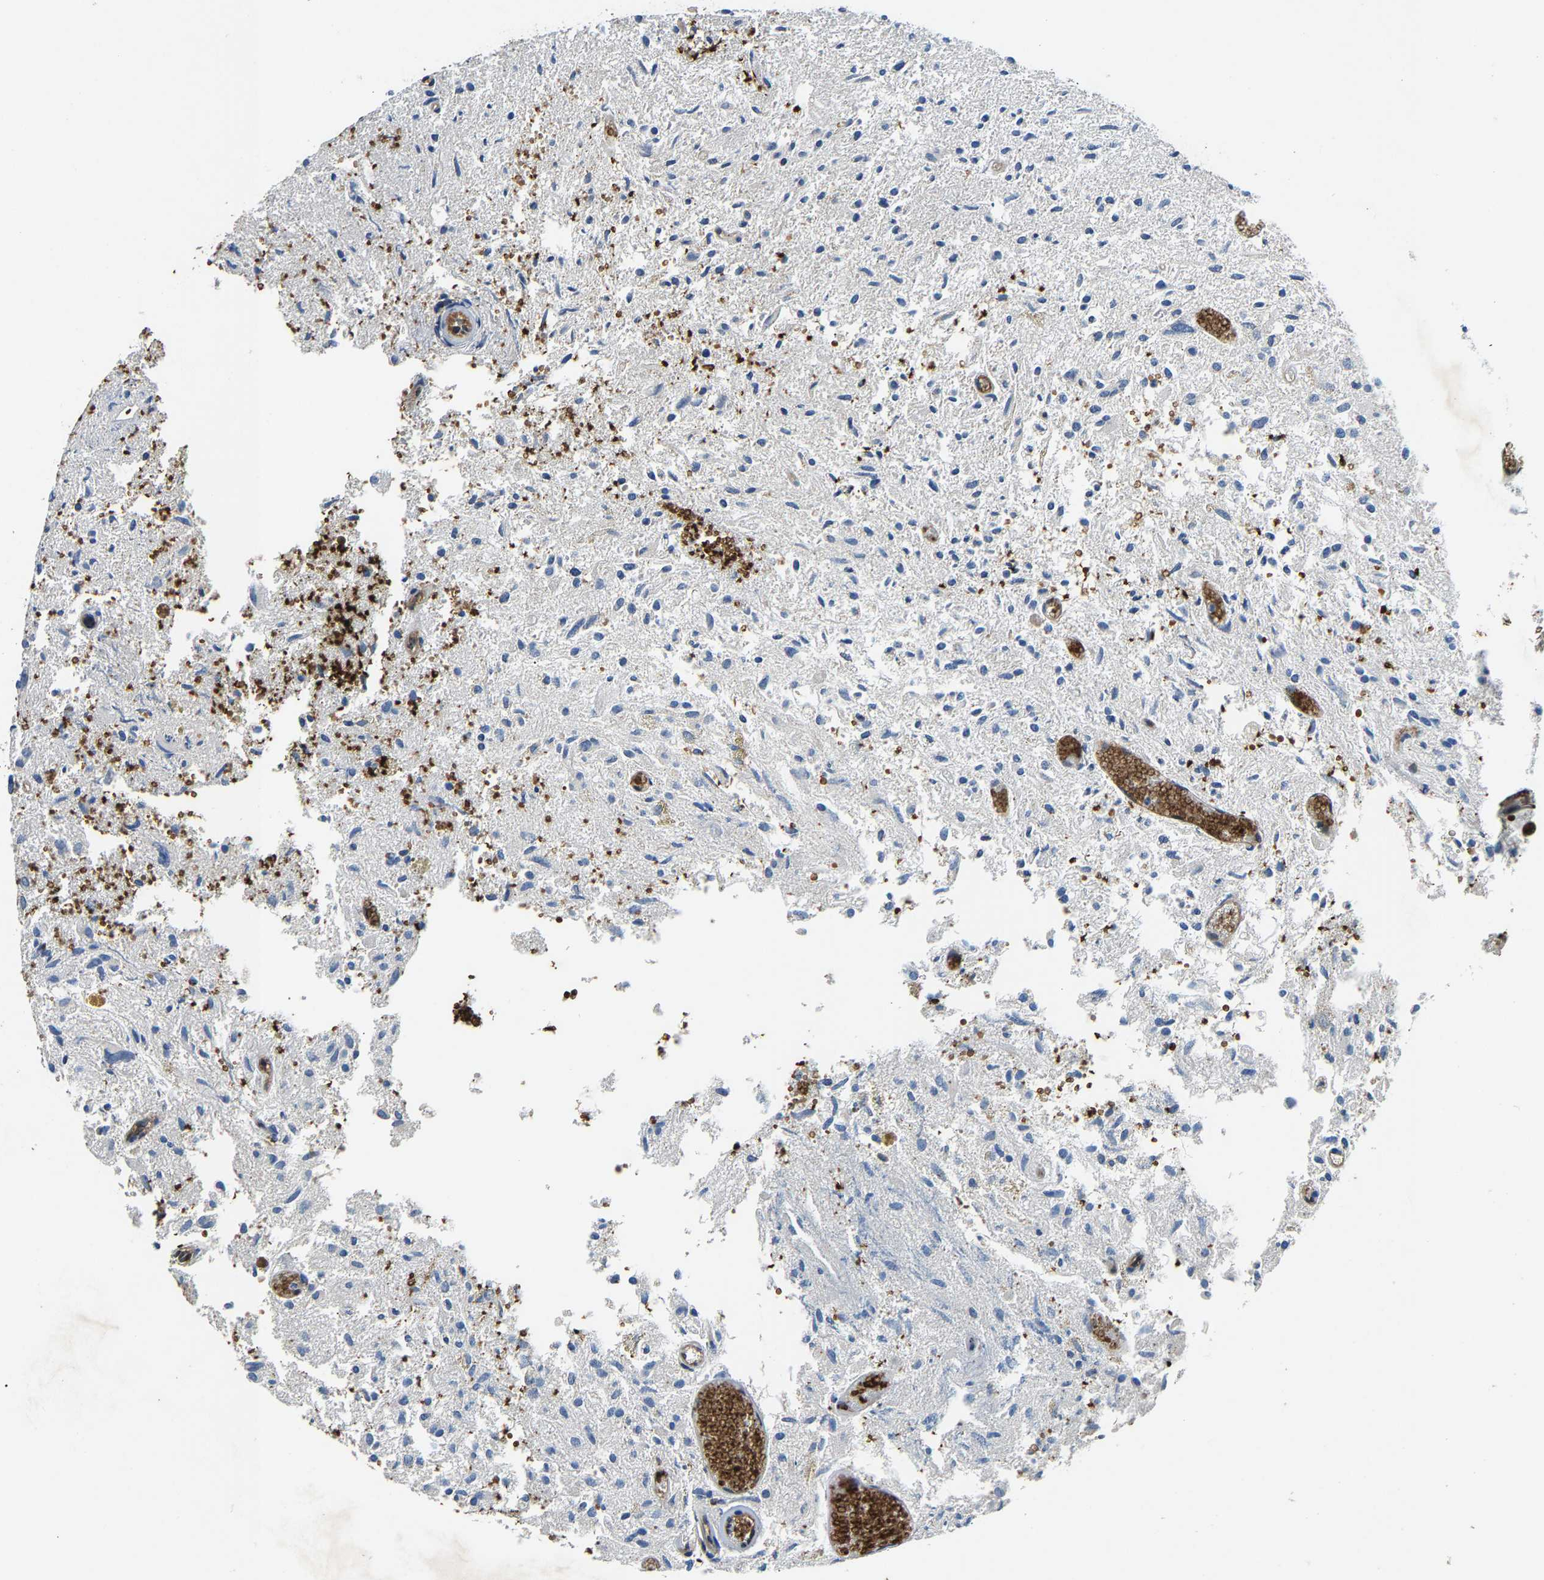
{"staining": {"intensity": "negative", "quantity": "none", "location": "none"}, "tissue": "glioma", "cell_type": "Tumor cells", "image_type": "cancer", "snomed": [{"axis": "morphology", "description": "Glioma, malignant, High grade"}, {"axis": "topography", "description": "Brain"}], "caption": "Glioma was stained to show a protein in brown. There is no significant positivity in tumor cells.", "gene": "GIMAP7", "patient": {"sex": "female", "age": 59}}